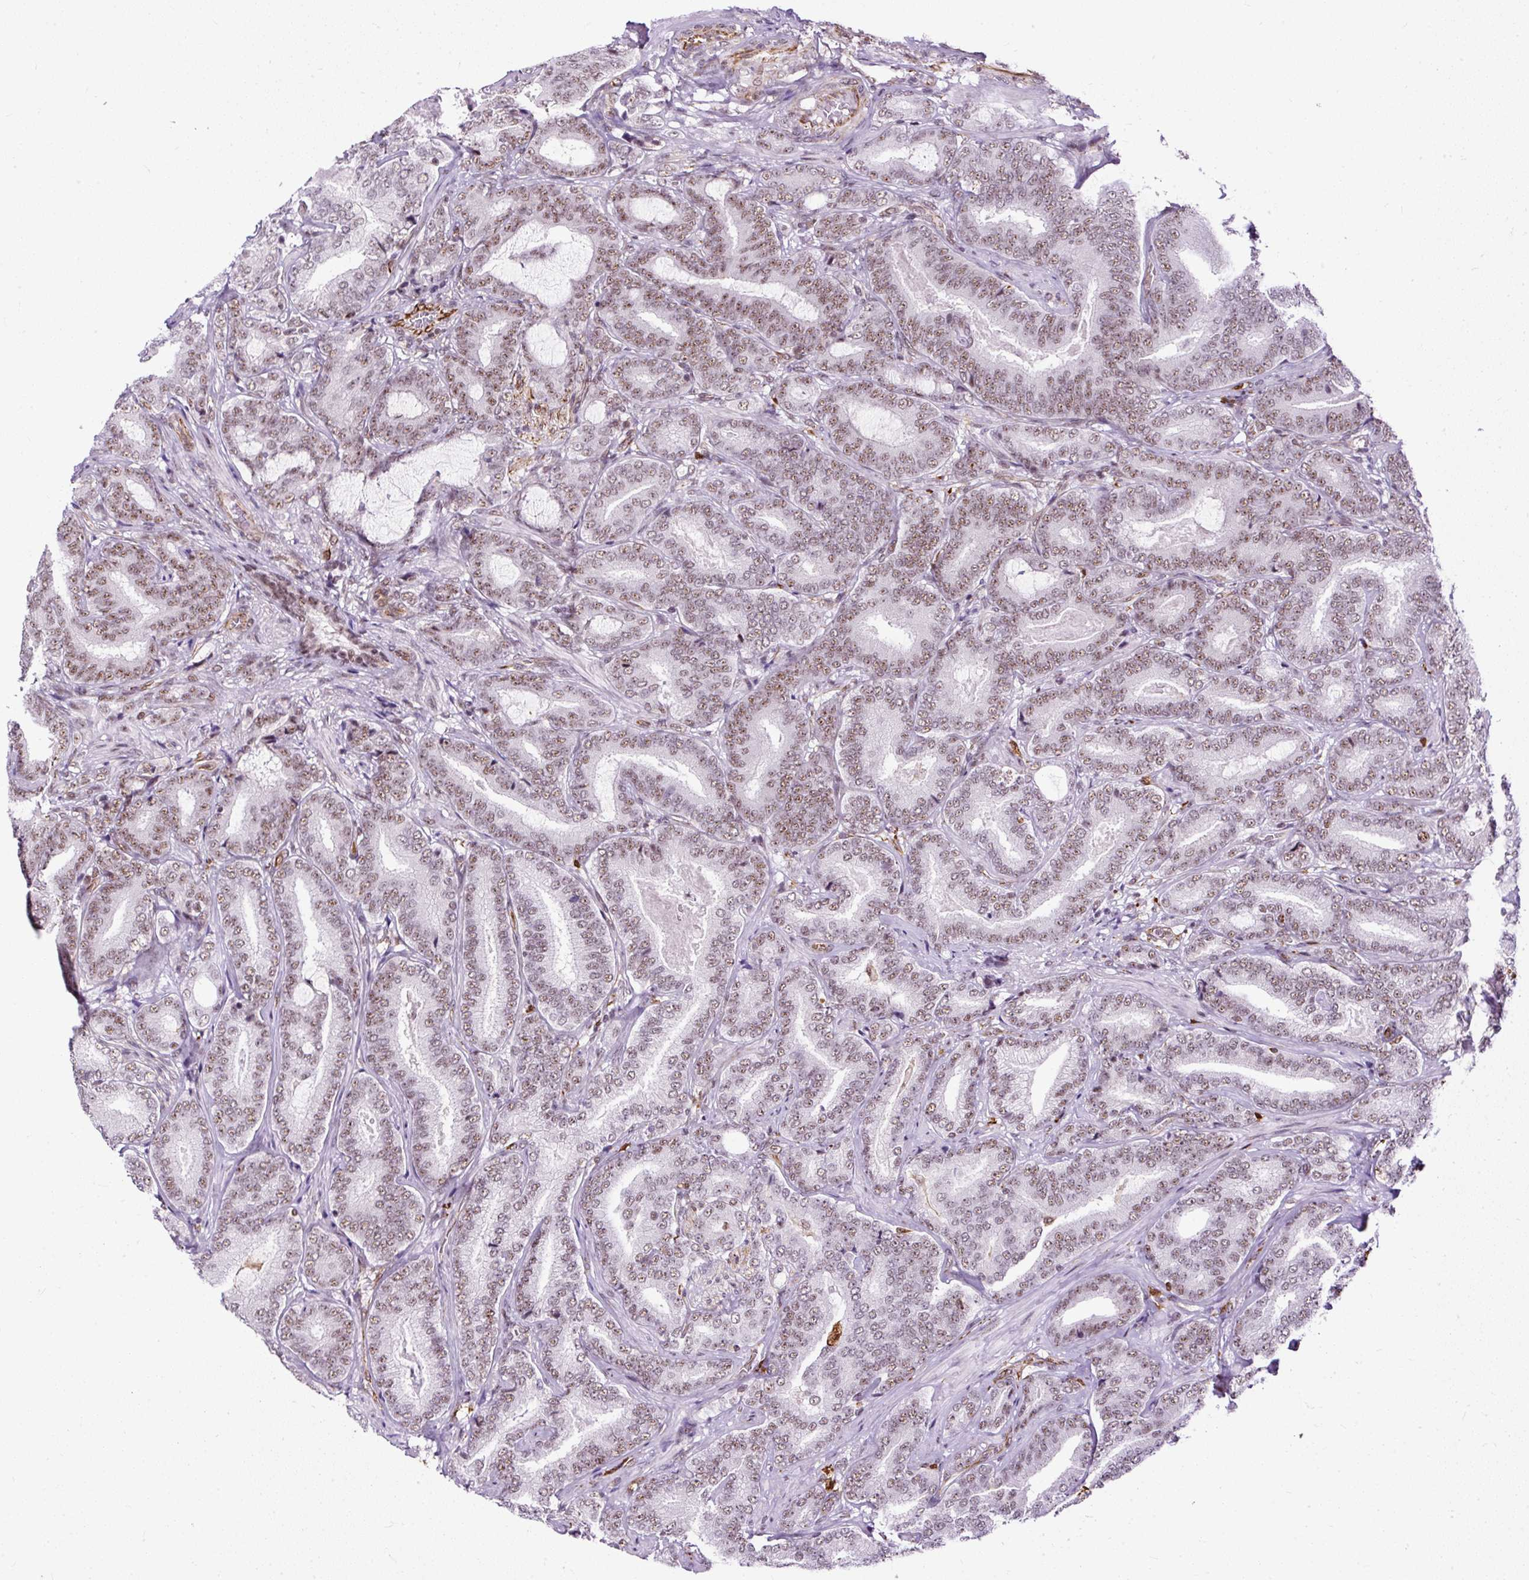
{"staining": {"intensity": "weak", "quantity": "25%-75%", "location": "nuclear"}, "tissue": "prostate cancer", "cell_type": "Tumor cells", "image_type": "cancer", "snomed": [{"axis": "morphology", "description": "Adenocarcinoma, Low grade"}, {"axis": "topography", "description": "Prostate and seminal vesicle, NOS"}], "caption": "DAB (3,3'-diaminobenzidine) immunohistochemical staining of prostate cancer (adenocarcinoma (low-grade)) exhibits weak nuclear protein positivity in about 25%-75% of tumor cells.", "gene": "LUC7L2", "patient": {"sex": "male", "age": 61}}